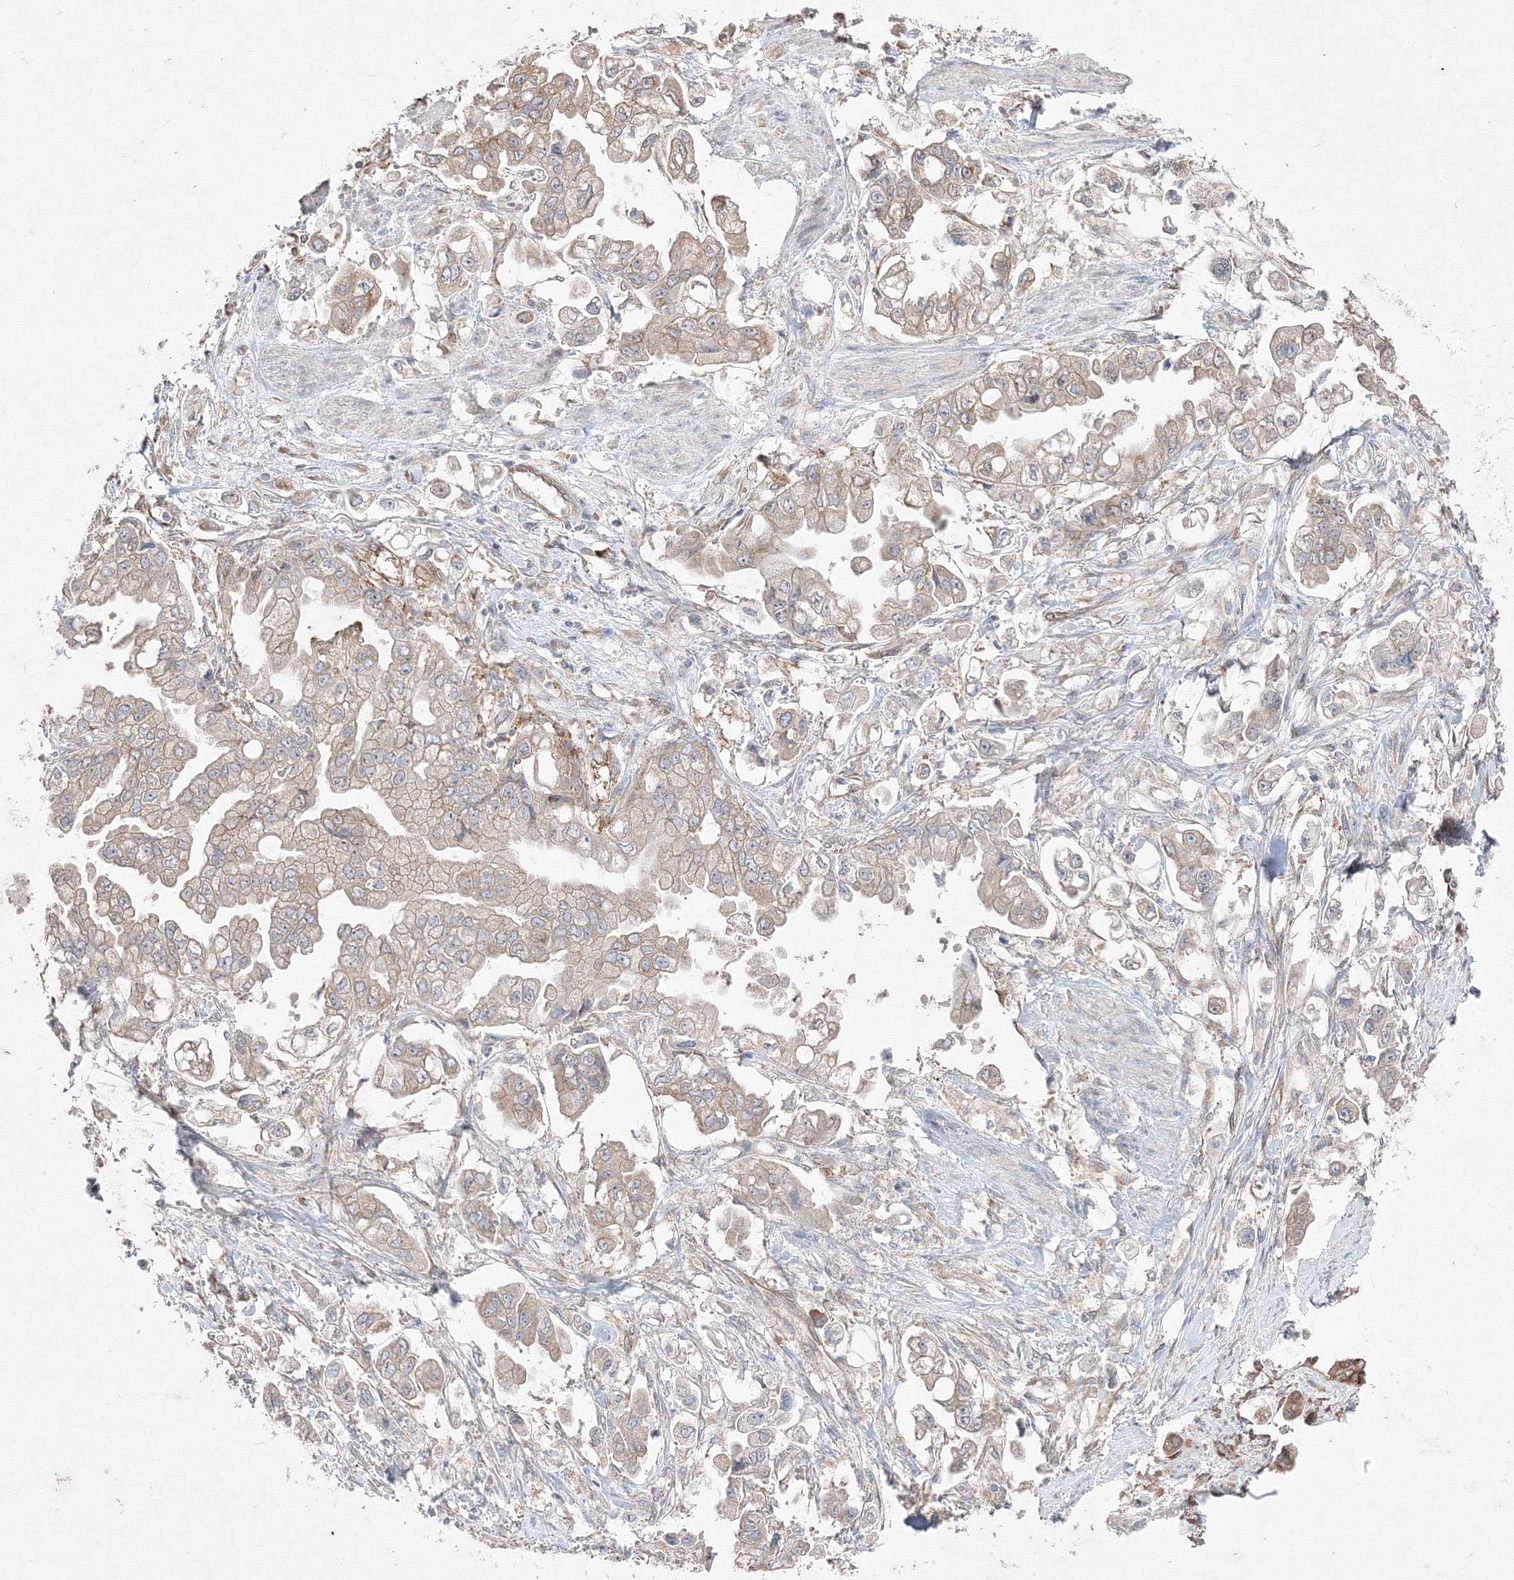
{"staining": {"intensity": "weak", "quantity": "25%-75%", "location": "cytoplasmic/membranous"}, "tissue": "stomach cancer", "cell_type": "Tumor cells", "image_type": "cancer", "snomed": [{"axis": "morphology", "description": "Adenocarcinoma, NOS"}, {"axis": "topography", "description": "Stomach"}], "caption": "Stomach cancer (adenocarcinoma) stained with immunohistochemistry (IHC) reveals weak cytoplasmic/membranous staining in about 25%-75% of tumor cells.", "gene": "FBXL8", "patient": {"sex": "male", "age": 62}}